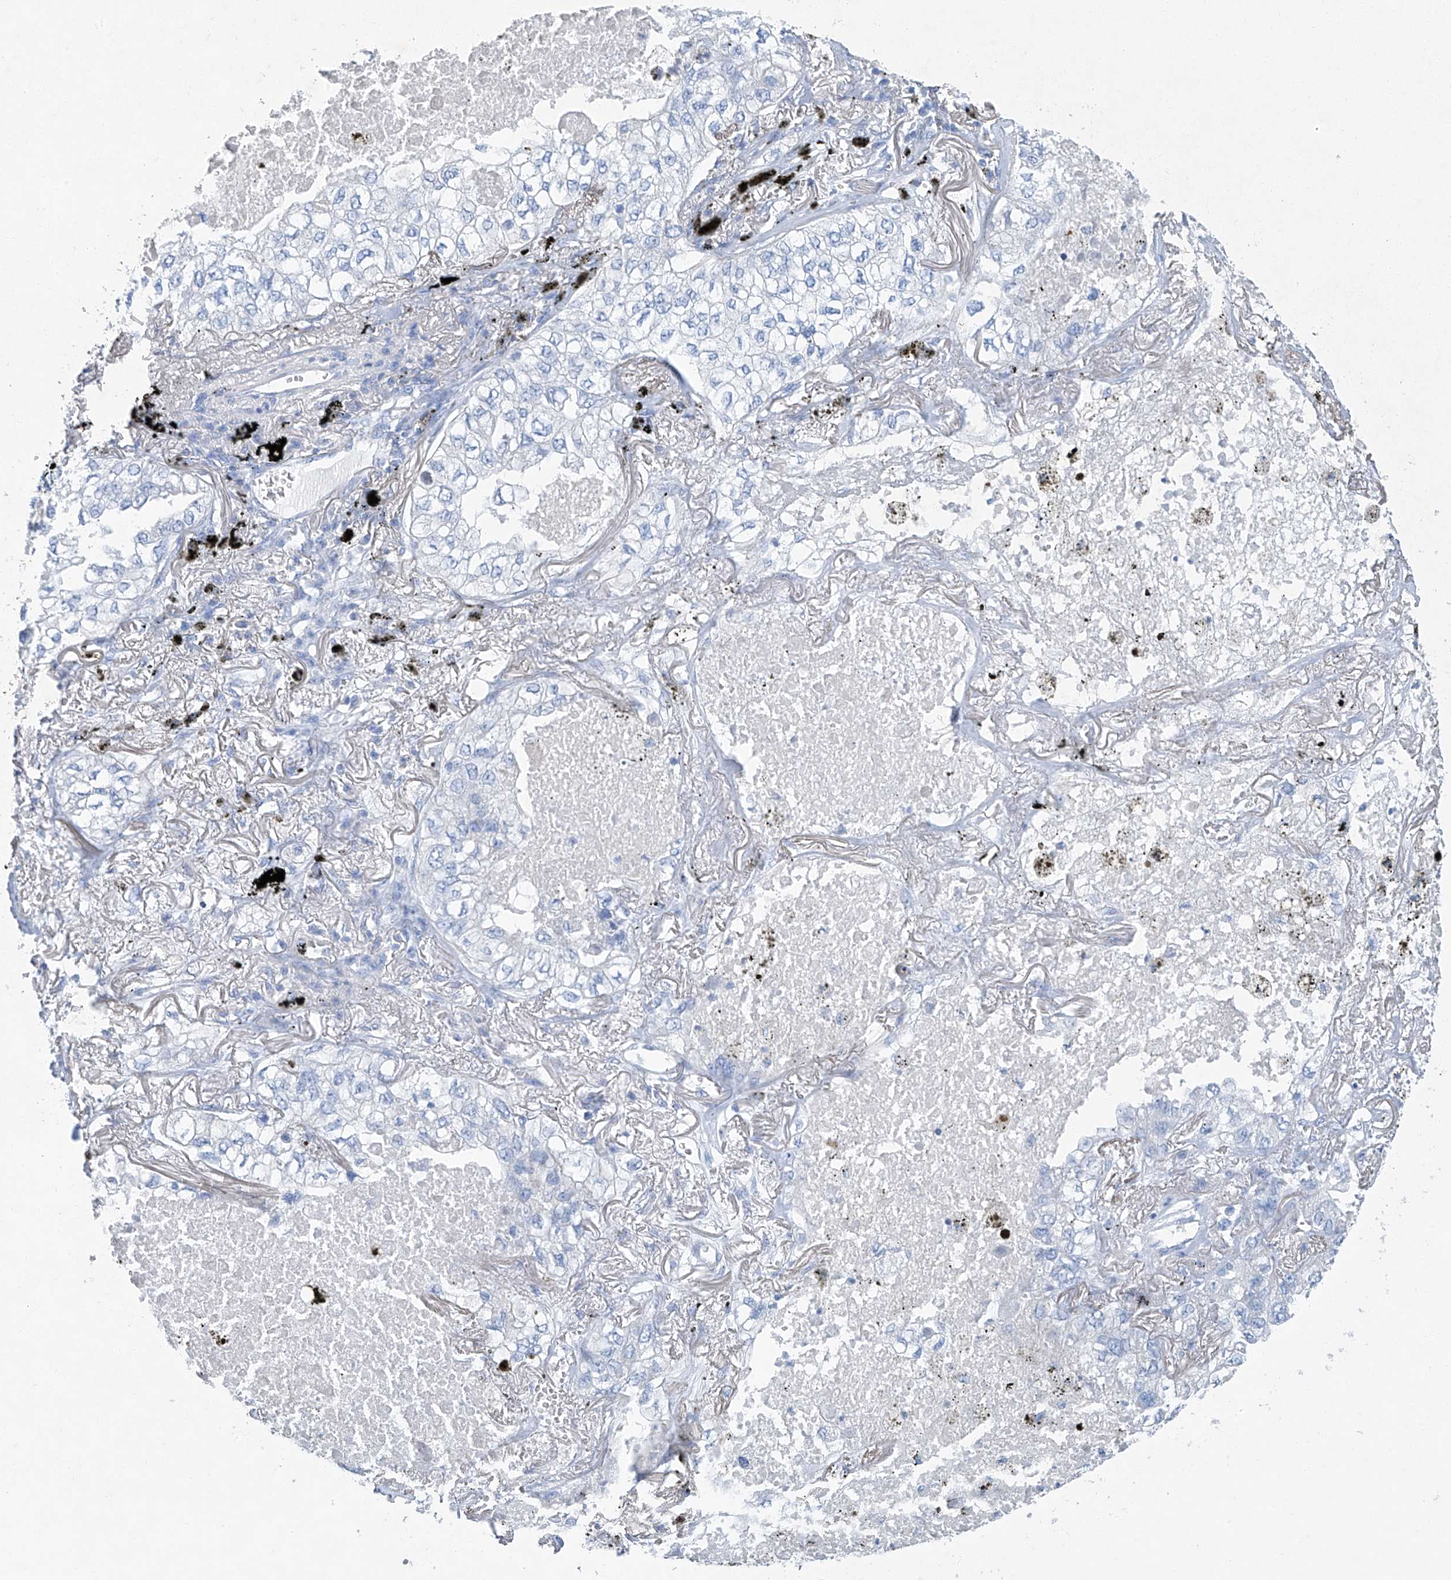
{"staining": {"intensity": "negative", "quantity": "none", "location": "none"}, "tissue": "lung cancer", "cell_type": "Tumor cells", "image_type": "cancer", "snomed": [{"axis": "morphology", "description": "Adenocarcinoma, NOS"}, {"axis": "topography", "description": "Lung"}], "caption": "IHC photomicrograph of neoplastic tissue: human lung cancer stained with DAB demonstrates no significant protein staining in tumor cells.", "gene": "C1orf87", "patient": {"sex": "male", "age": 65}}